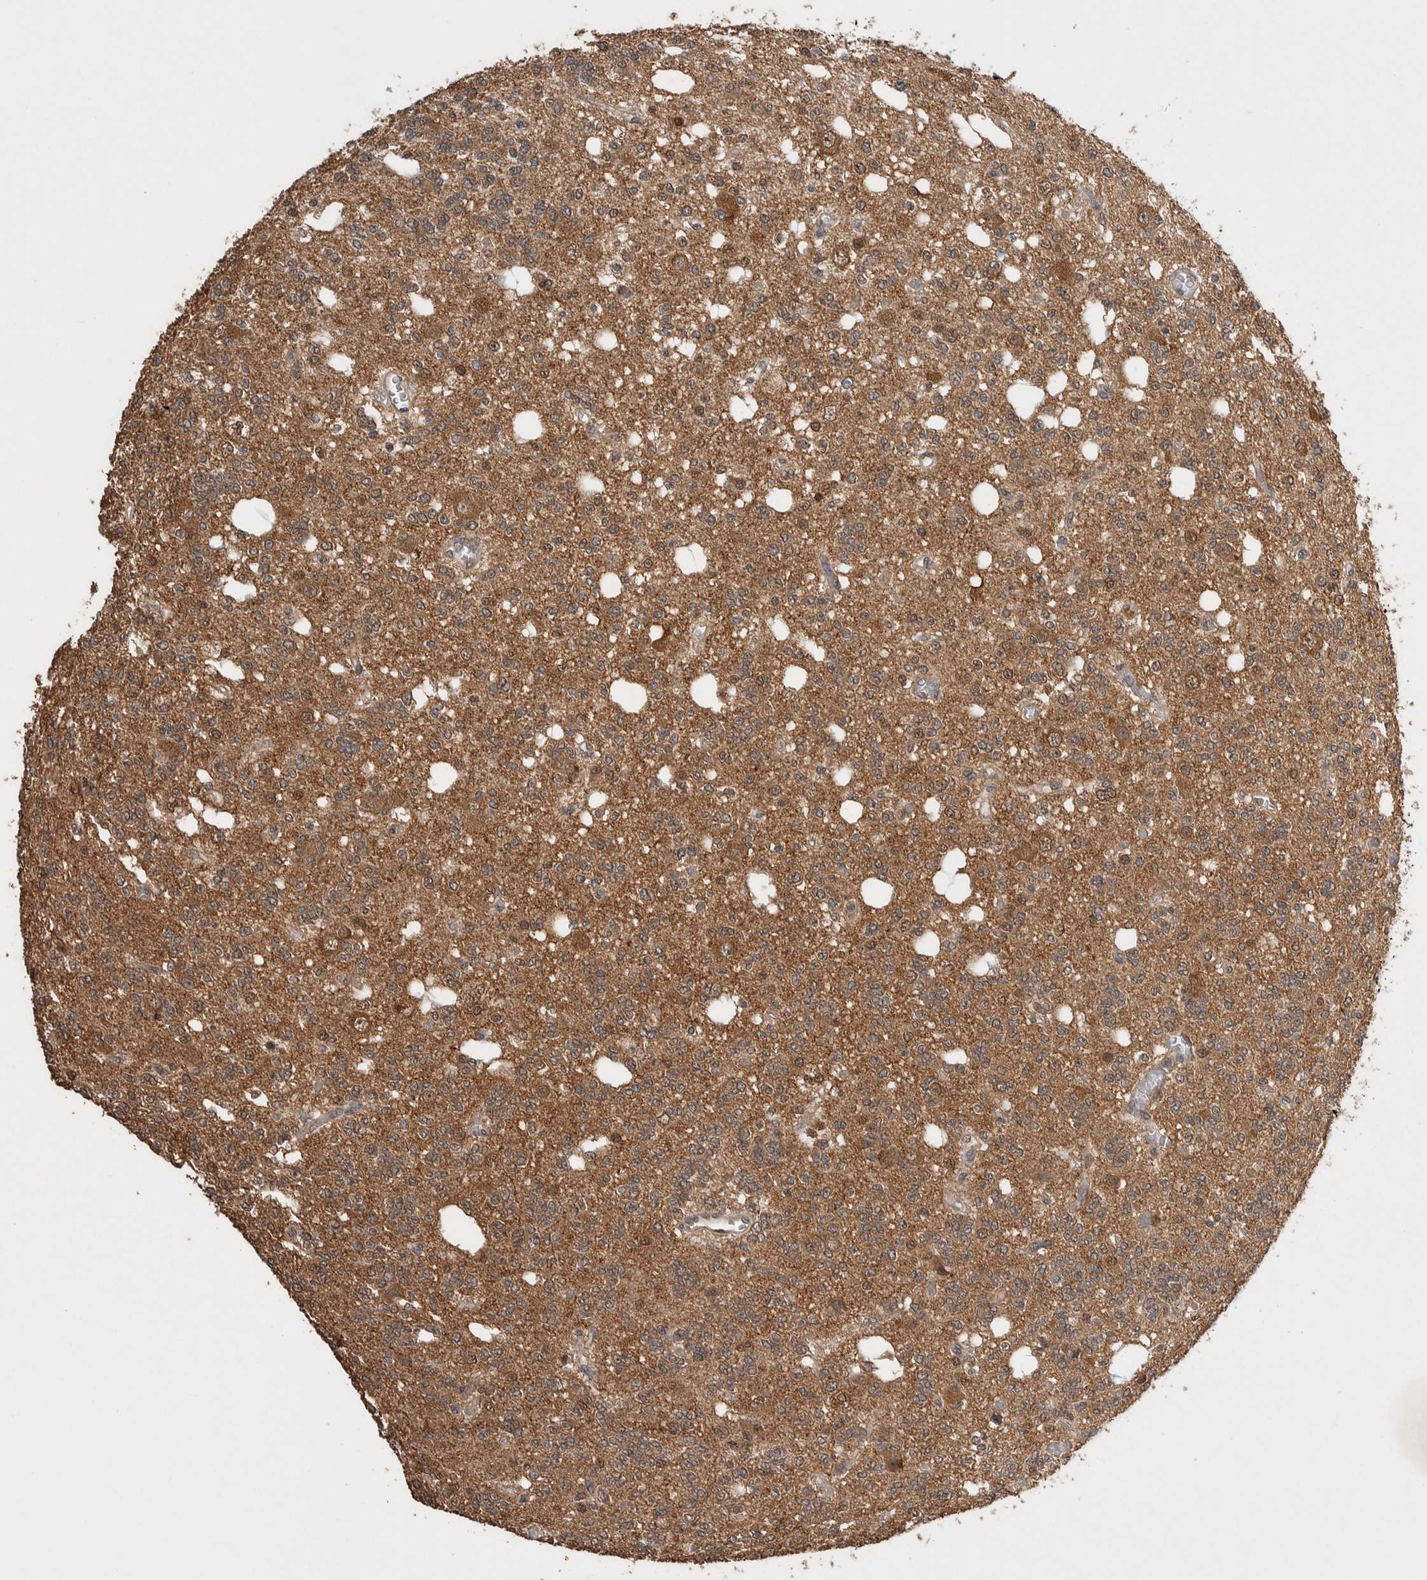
{"staining": {"intensity": "moderate", "quantity": "25%-75%", "location": "cytoplasmic/membranous,nuclear"}, "tissue": "glioma", "cell_type": "Tumor cells", "image_type": "cancer", "snomed": [{"axis": "morphology", "description": "Glioma, malignant, Low grade"}, {"axis": "topography", "description": "Brain"}], "caption": "Moderate cytoplasmic/membranous and nuclear protein staining is appreciated in approximately 25%-75% of tumor cells in malignant glioma (low-grade).", "gene": "DVL2", "patient": {"sex": "male", "age": 38}}